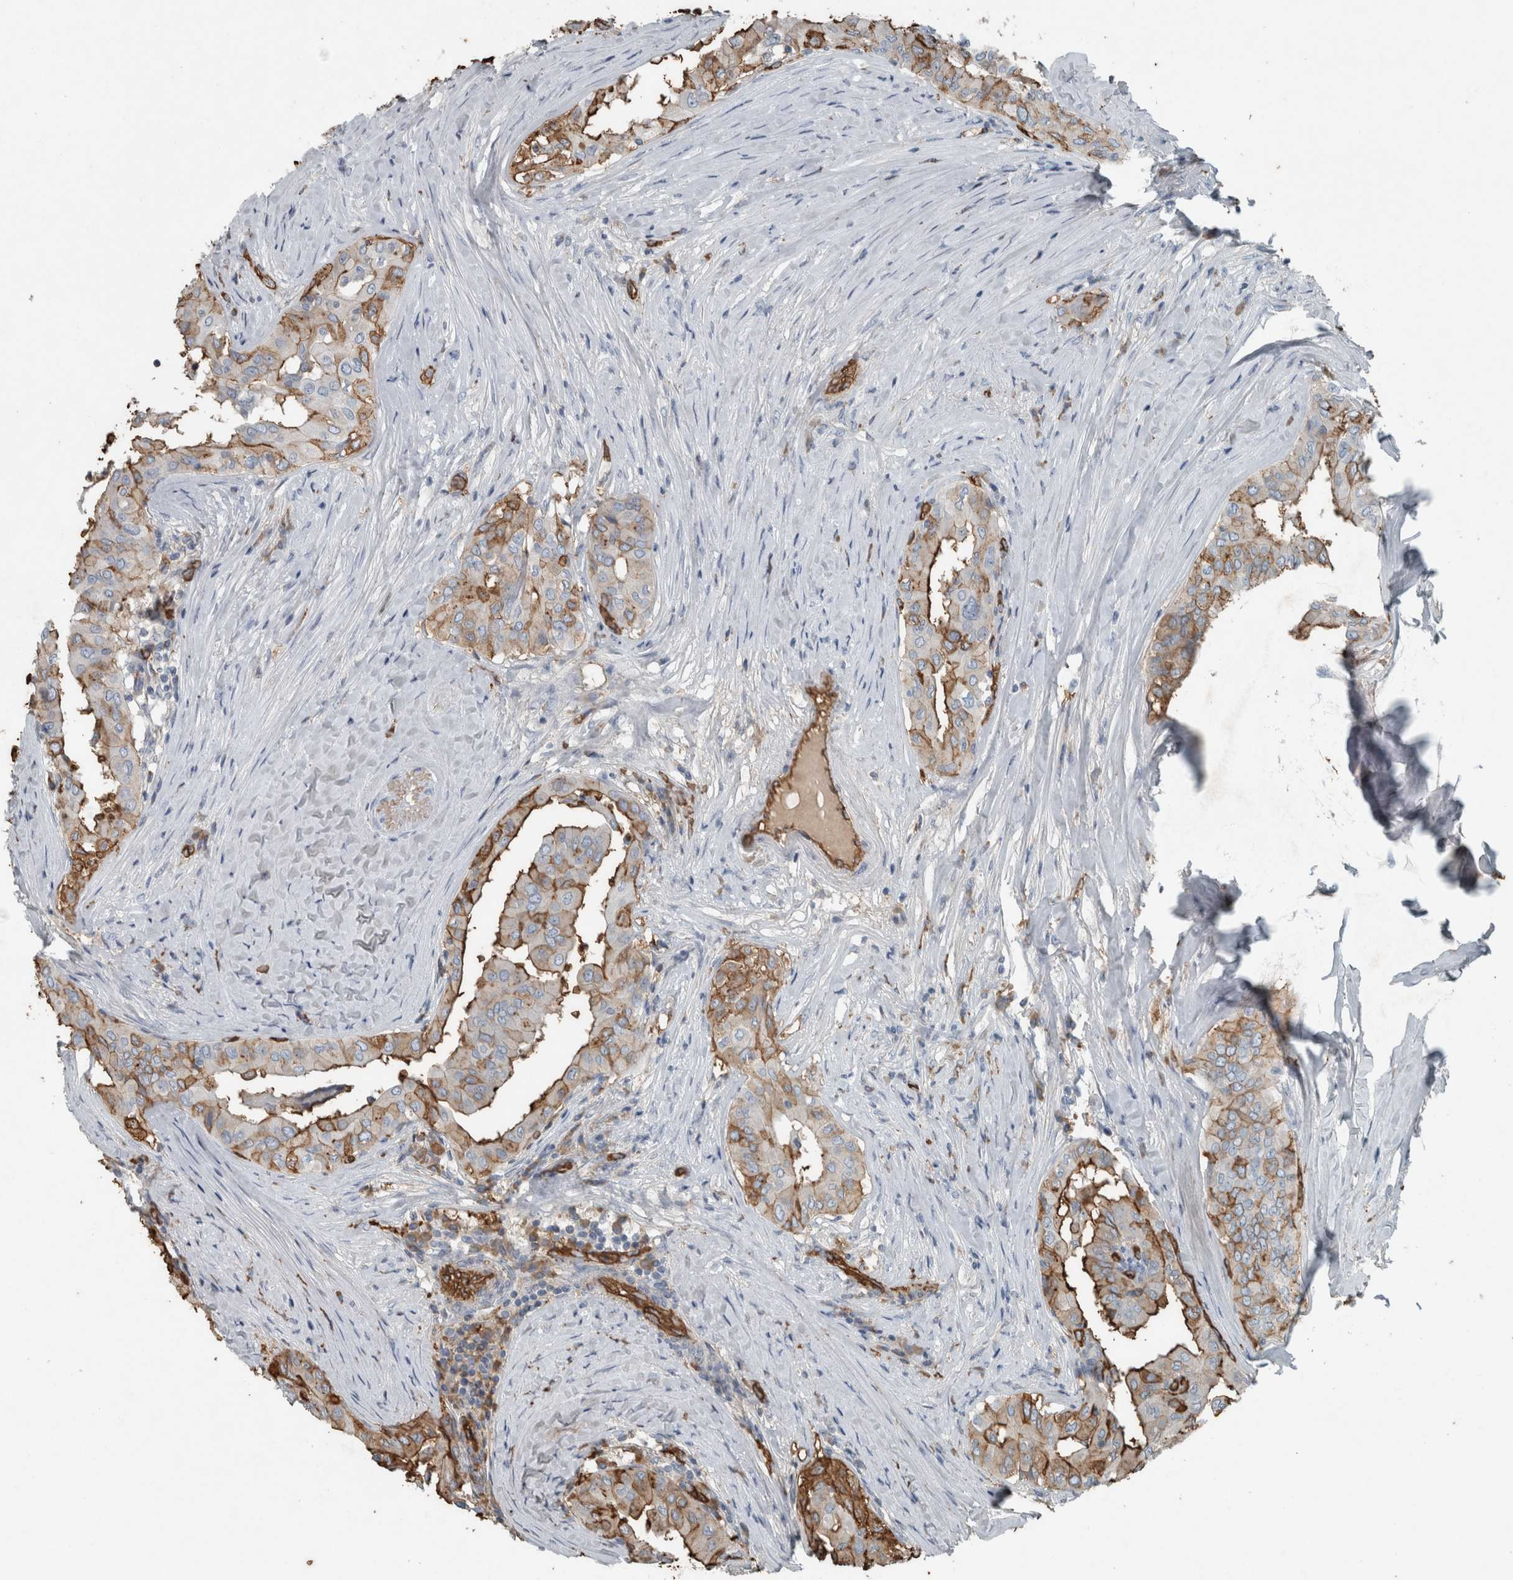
{"staining": {"intensity": "moderate", "quantity": "25%-75%", "location": "cytoplasmic/membranous"}, "tissue": "thyroid cancer", "cell_type": "Tumor cells", "image_type": "cancer", "snomed": [{"axis": "morphology", "description": "Papillary adenocarcinoma, NOS"}, {"axis": "topography", "description": "Thyroid gland"}], "caption": "Immunohistochemistry of thyroid papillary adenocarcinoma shows medium levels of moderate cytoplasmic/membranous staining in about 25%-75% of tumor cells. (Brightfield microscopy of DAB IHC at high magnification).", "gene": "LBP", "patient": {"sex": "male", "age": 33}}